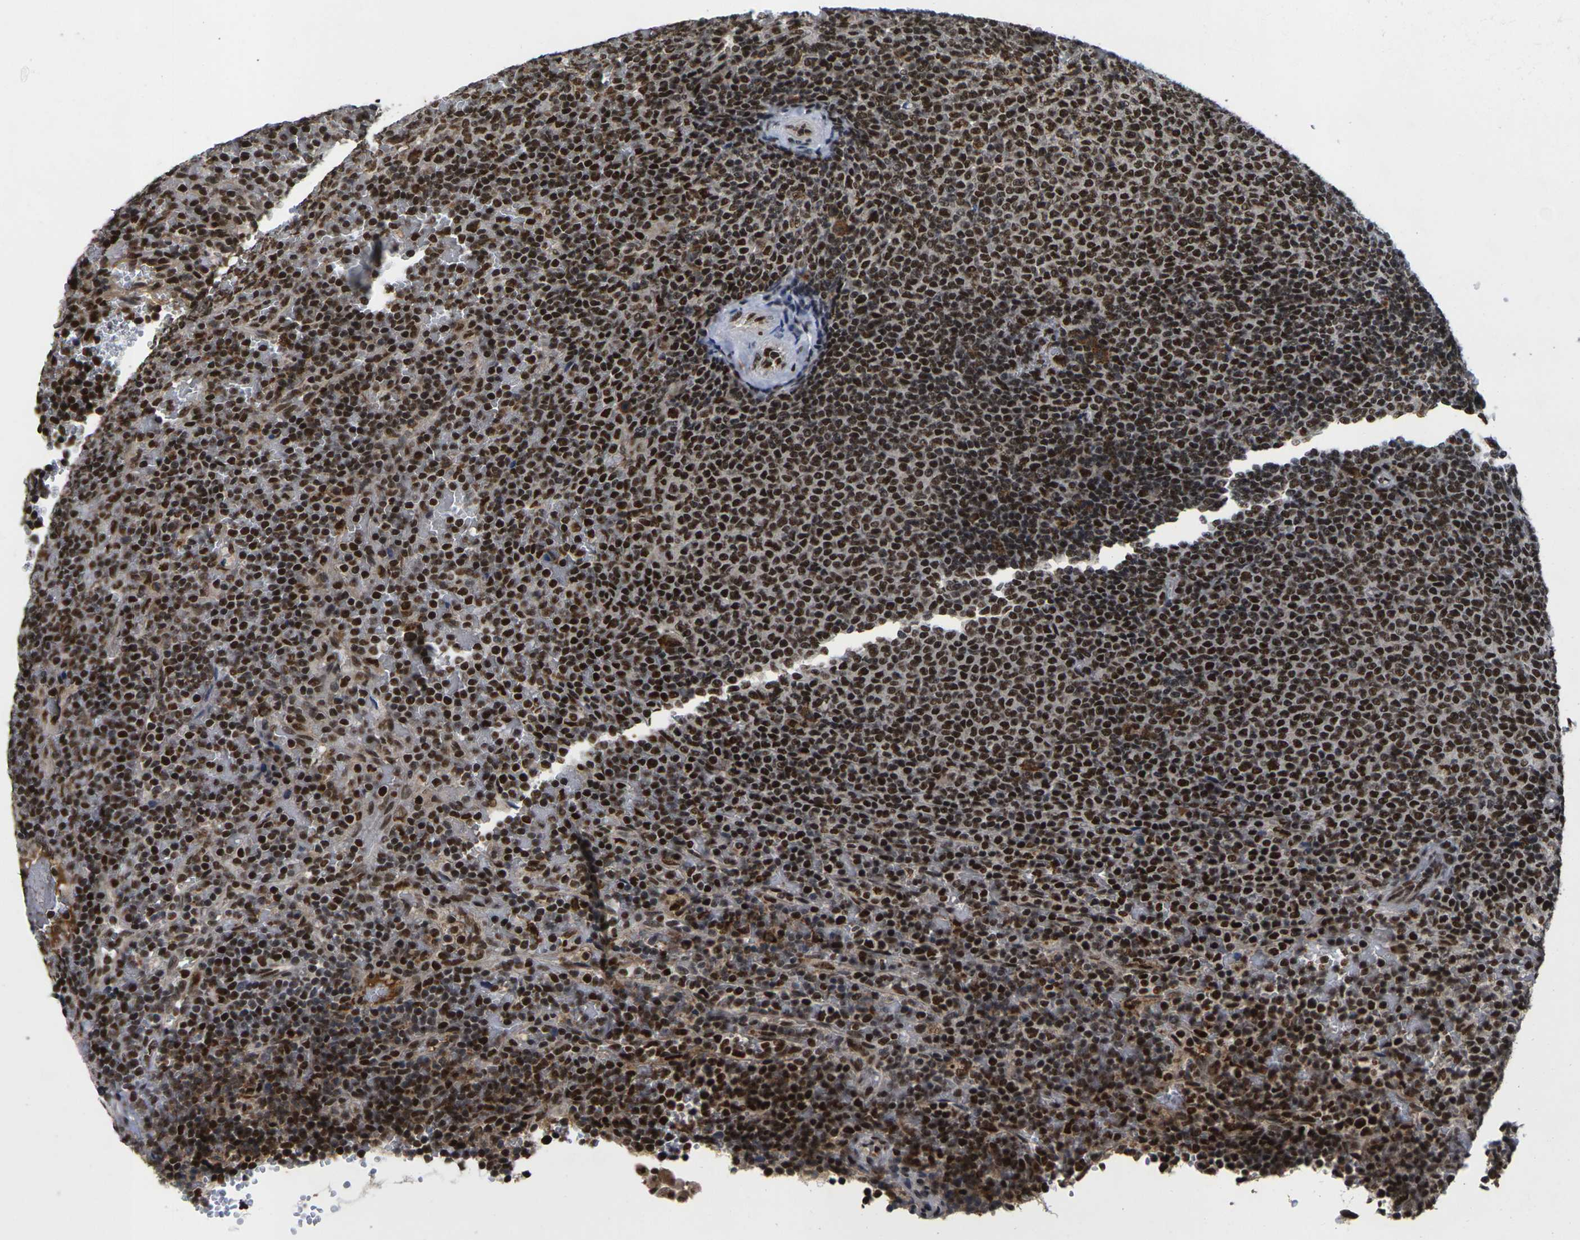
{"staining": {"intensity": "strong", "quantity": ">75%", "location": "nuclear"}, "tissue": "lymphoma", "cell_type": "Tumor cells", "image_type": "cancer", "snomed": [{"axis": "morphology", "description": "Malignant lymphoma, non-Hodgkin's type, Low grade"}, {"axis": "topography", "description": "Spleen"}], "caption": "DAB immunohistochemical staining of lymphoma shows strong nuclear protein expression in about >75% of tumor cells.", "gene": "GTF2E1", "patient": {"sex": "female", "age": 77}}